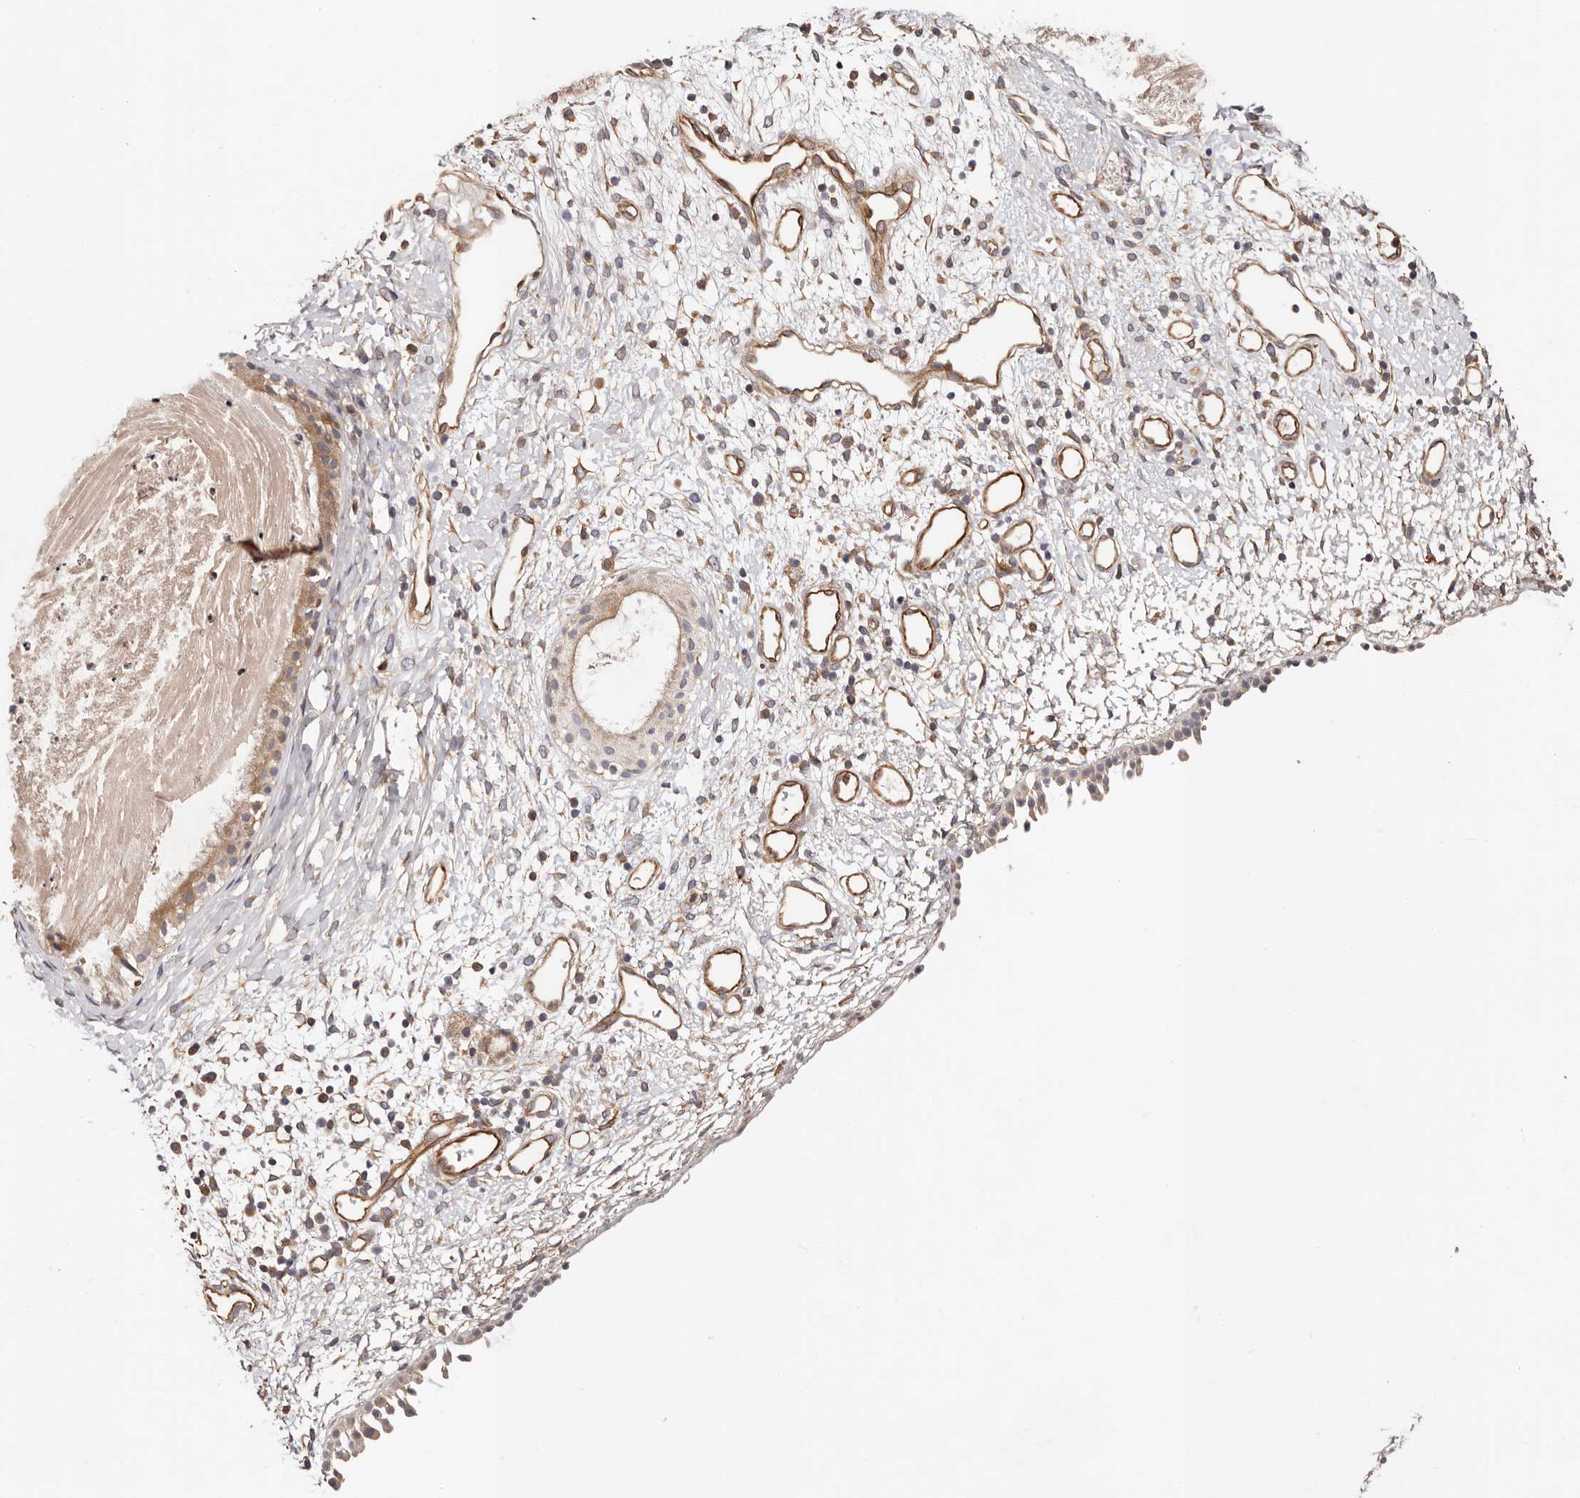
{"staining": {"intensity": "moderate", "quantity": "25%-75%", "location": "cytoplasmic/membranous"}, "tissue": "nasopharynx", "cell_type": "Respiratory epithelial cells", "image_type": "normal", "snomed": [{"axis": "morphology", "description": "Normal tissue, NOS"}, {"axis": "topography", "description": "Nasopharynx"}], "caption": "Respiratory epithelial cells show medium levels of moderate cytoplasmic/membranous staining in approximately 25%-75% of cells in benign nasopharynx.", "gene": "MACF1", "patient": {"sex": "male", "age": 22}}